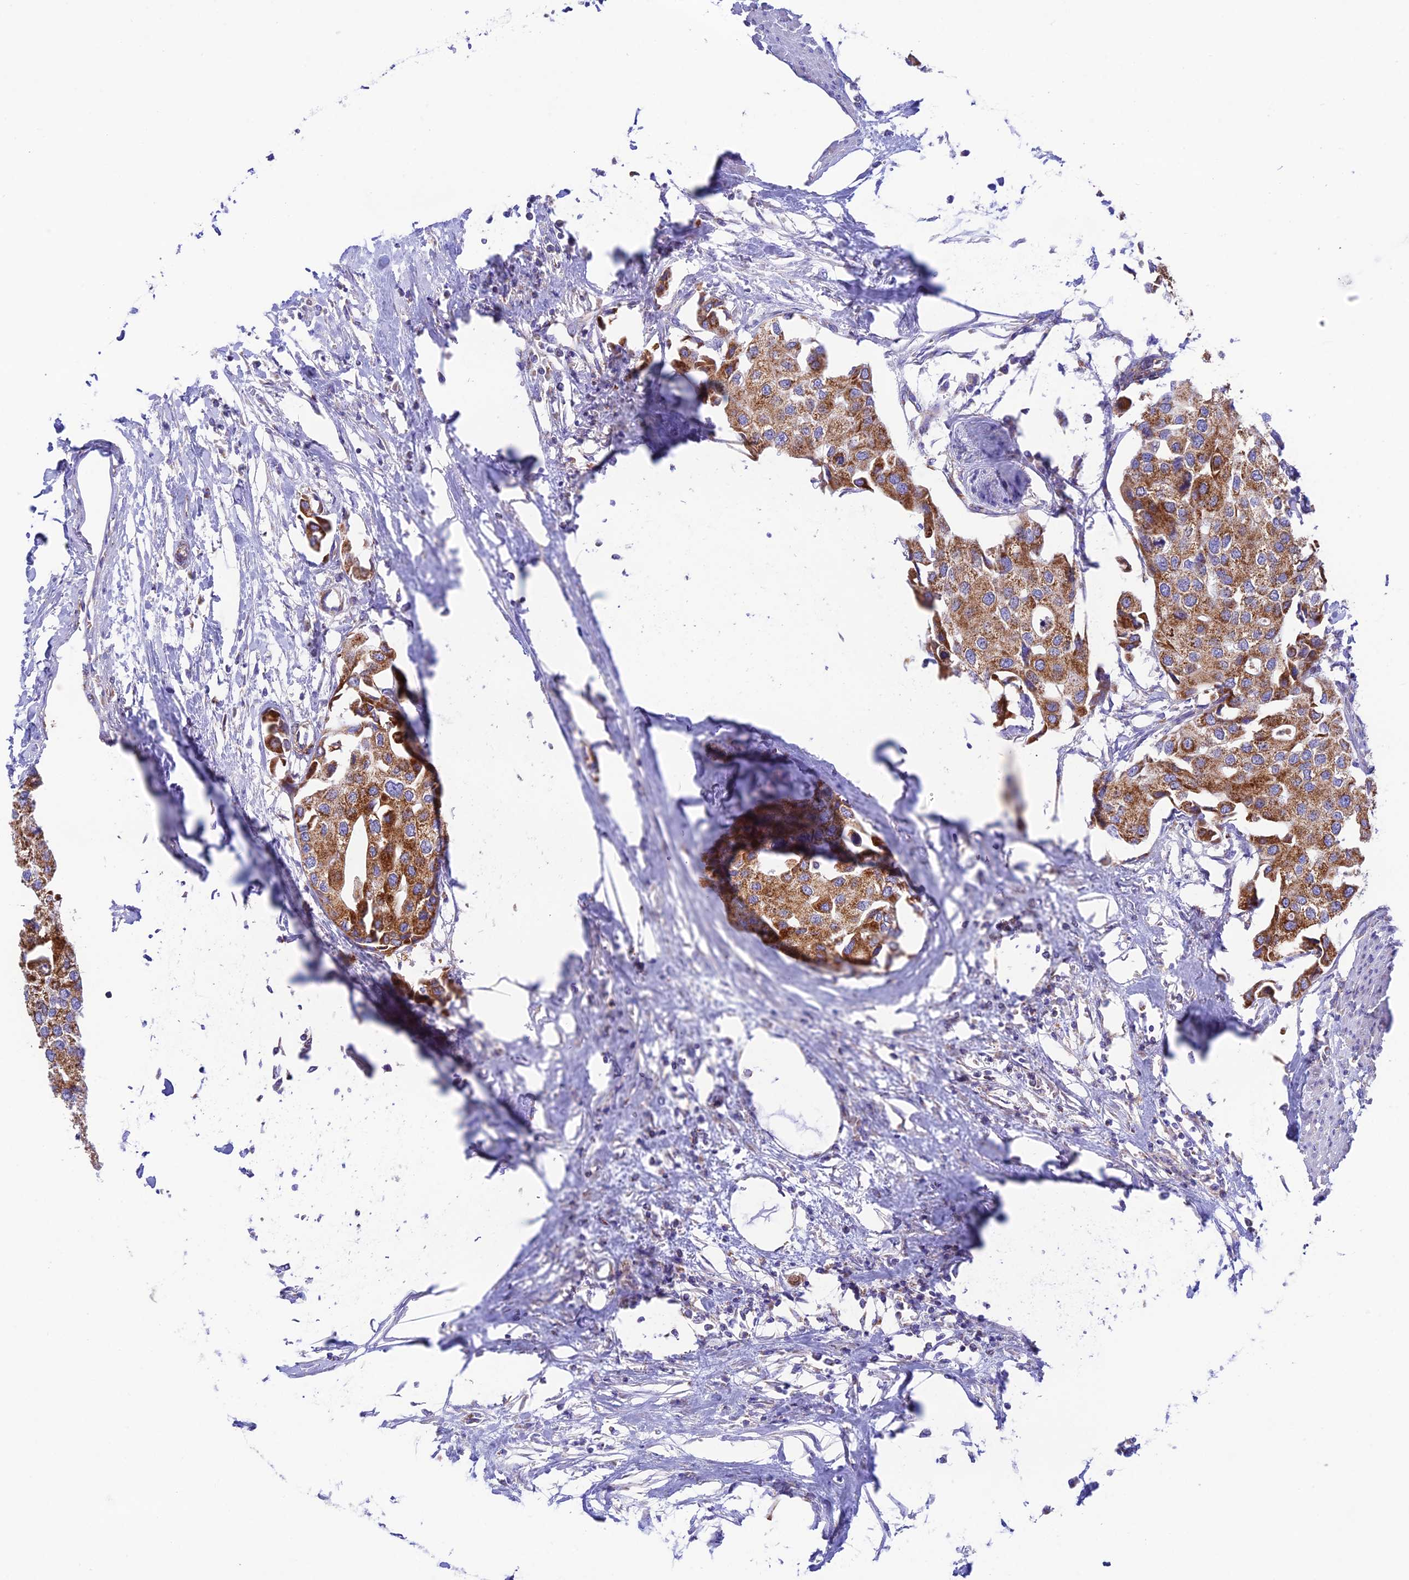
{"staining": {"intensity": "moderate", "quantity": ">75%", "location": "cytoplasmic/membranous"}, "tissue": "urothelial cancer", "cell_type": "Tumor cells", "image_type": "cancer", "snomed": [{"axis": "morphology", "description": "Urothelial carcinoma, High grade"}, {"axis": "topography", "description": "Urinary bladder"}], "caption": "A brown stain shows moderate cytoplasmic/membranous expression of a protein in urothelial cancer tumor cells.", "gene": "HSDL2", "patient": {"sex": "male", "age": 64}}